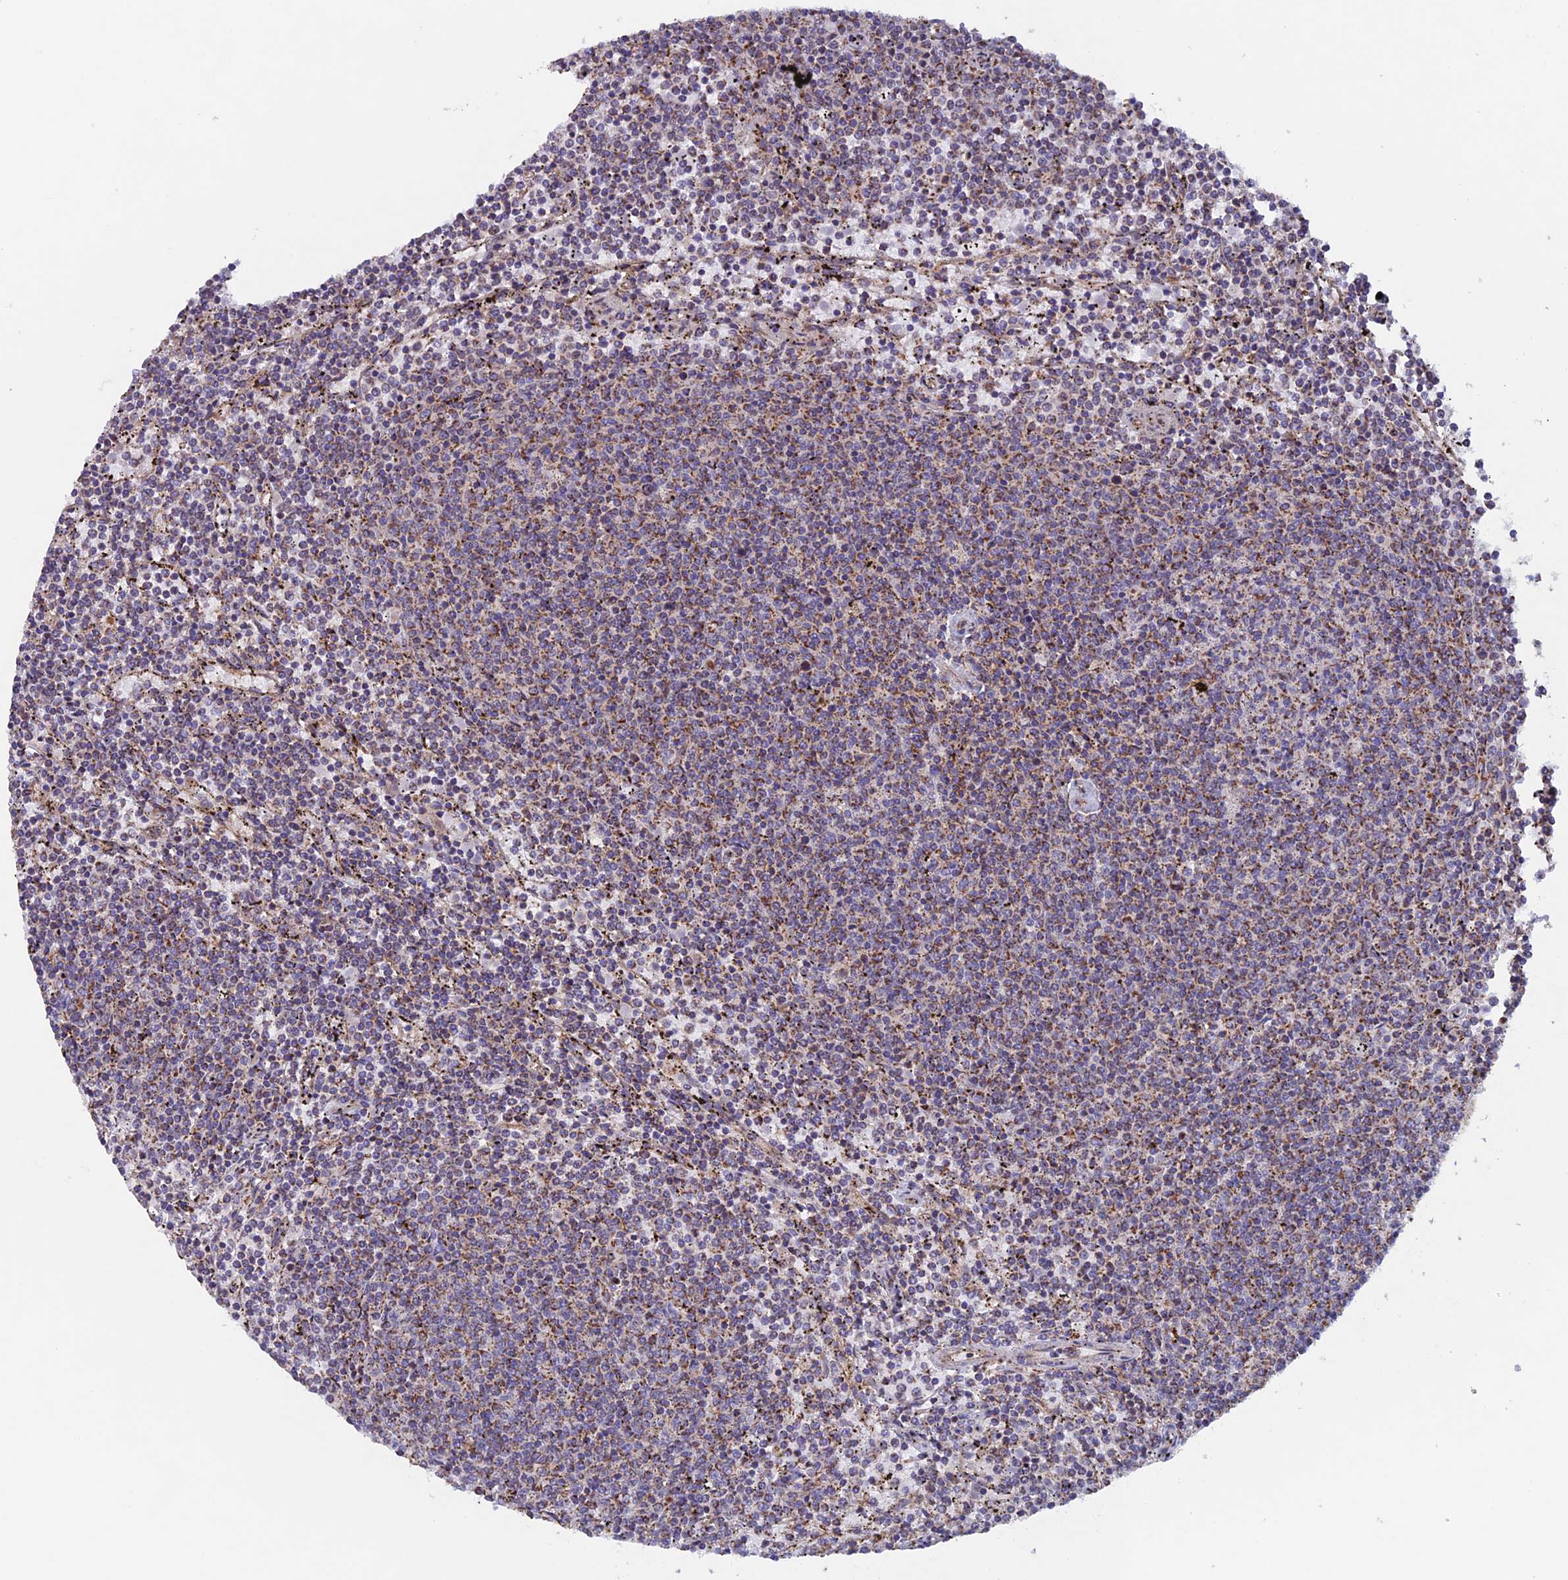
{"staining": {"intensity": "moderate", "quantity": "25%-75%", "location": "cytoplasmic/membranous"}, "tissue": "lymphoma", "cell_type": "Tumor cells", "image_type": "cancer", "snomed": [{"axis": "morphology", "description": "Malignant lymphoma, non-Hodgkin's type, Low grade"}, {"axis": "topography", "description": "Spleen"}], "caption": "DAB immunohistochemical staining of malignant lymphoma, non-Hodgkin's type (low-grade) demonstrates moderate cytoplasmic/membranous protein expression in about 25%-75% of tumor cells.", "gene": "MRPL1", "patient": {"sex": "female", "age": 50}}